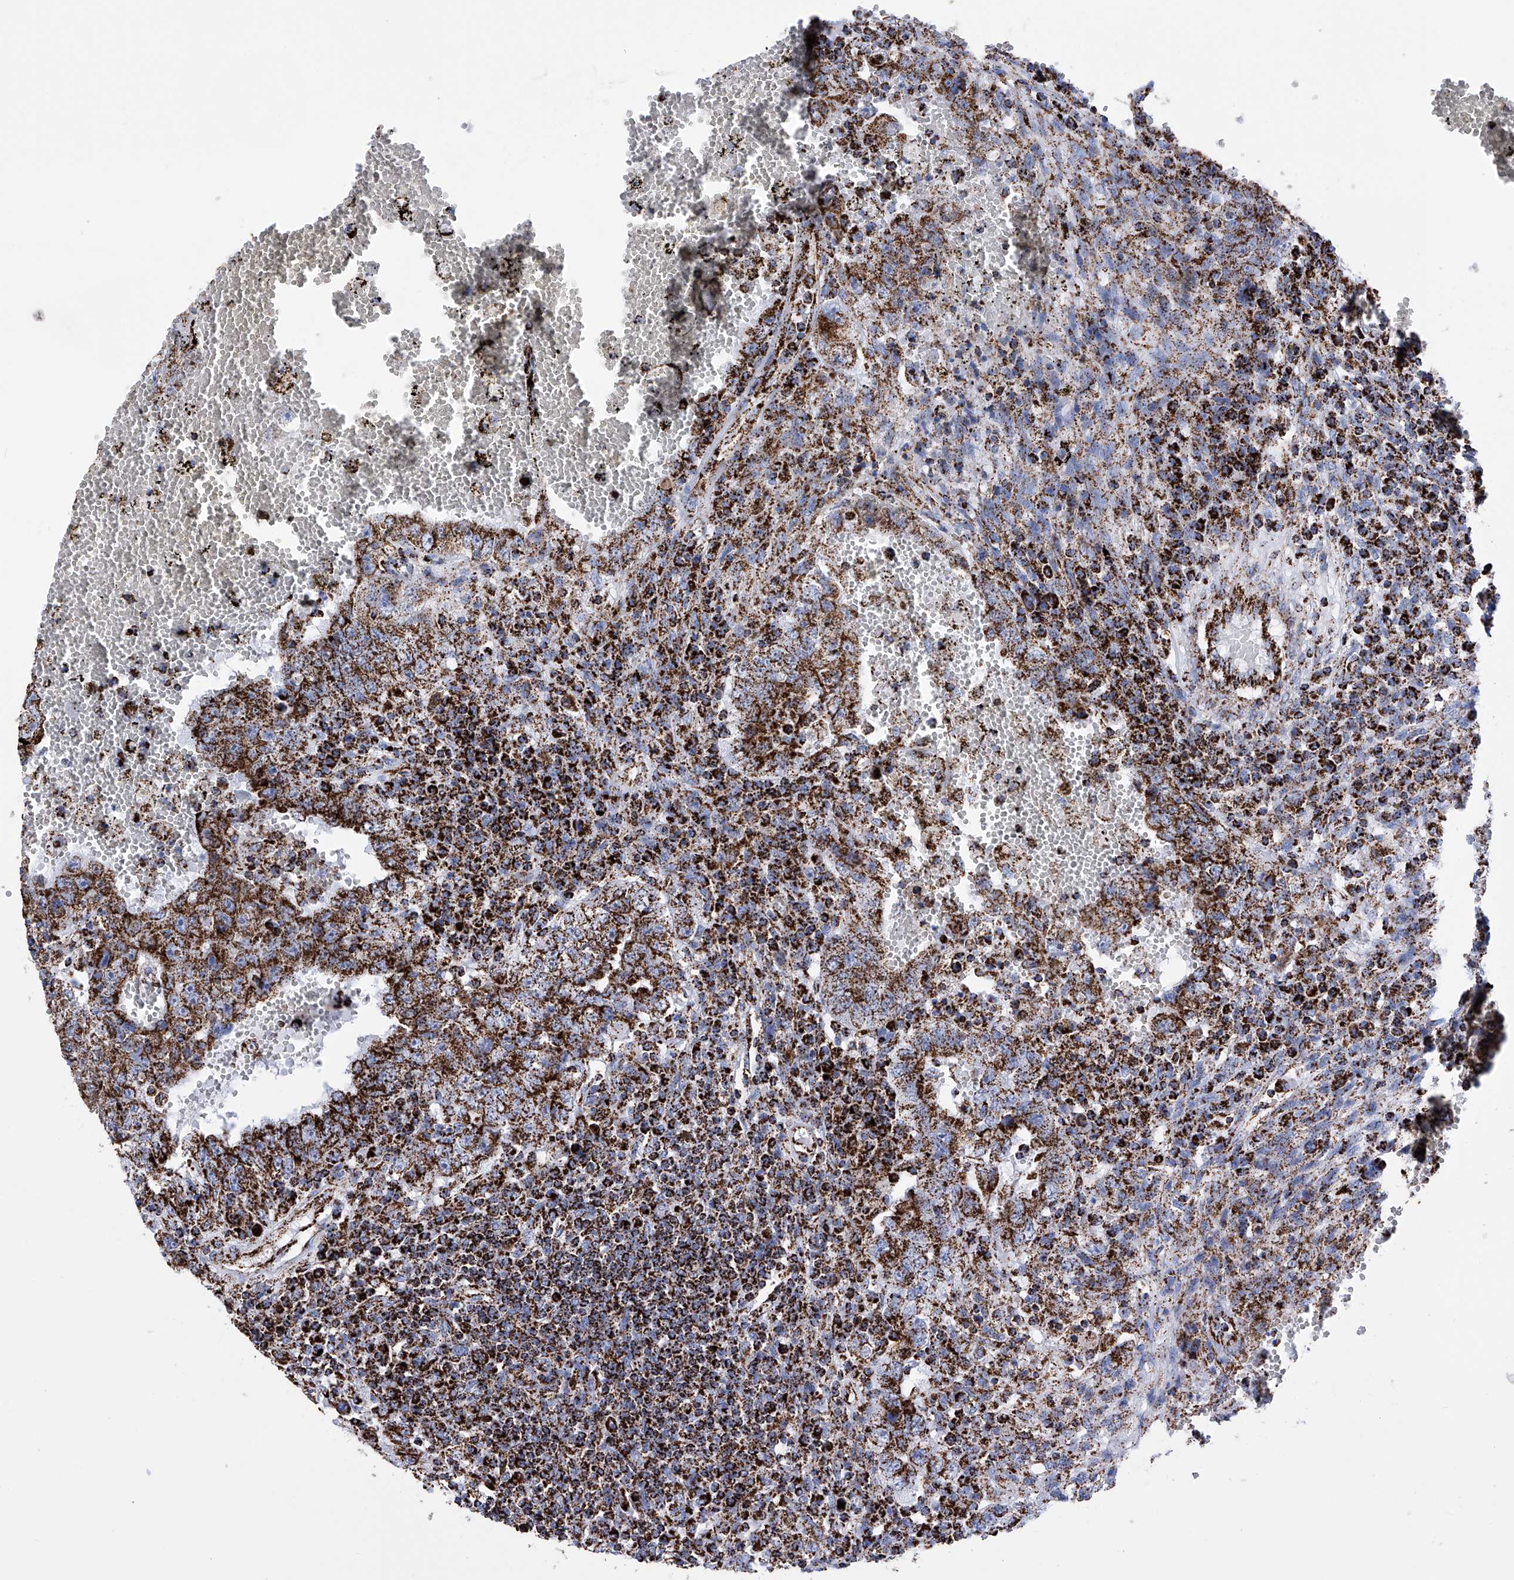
{"staining": {"intensity": "strong", "quantity": ">75%", "location": "cytoplasmic/membranous"}, "tissue": "testis cancer", "cell_type": "Tumor cells", "image_type": "cancer", "snomed": [{"axis": "morphology", "description": "Carcinoma, Embryonal, NOS"}, {"axis": "topography", "description": "Testis"}], "caption": "Immunohistochemical staining of human testis cancer (embryonal carcinoma) displays high levels of strong cytoplasmic/membranous positivity in about >75% of tumor cells.", "gene": "ATP5PF", "patient": {"sex": "male", "age": 26}}